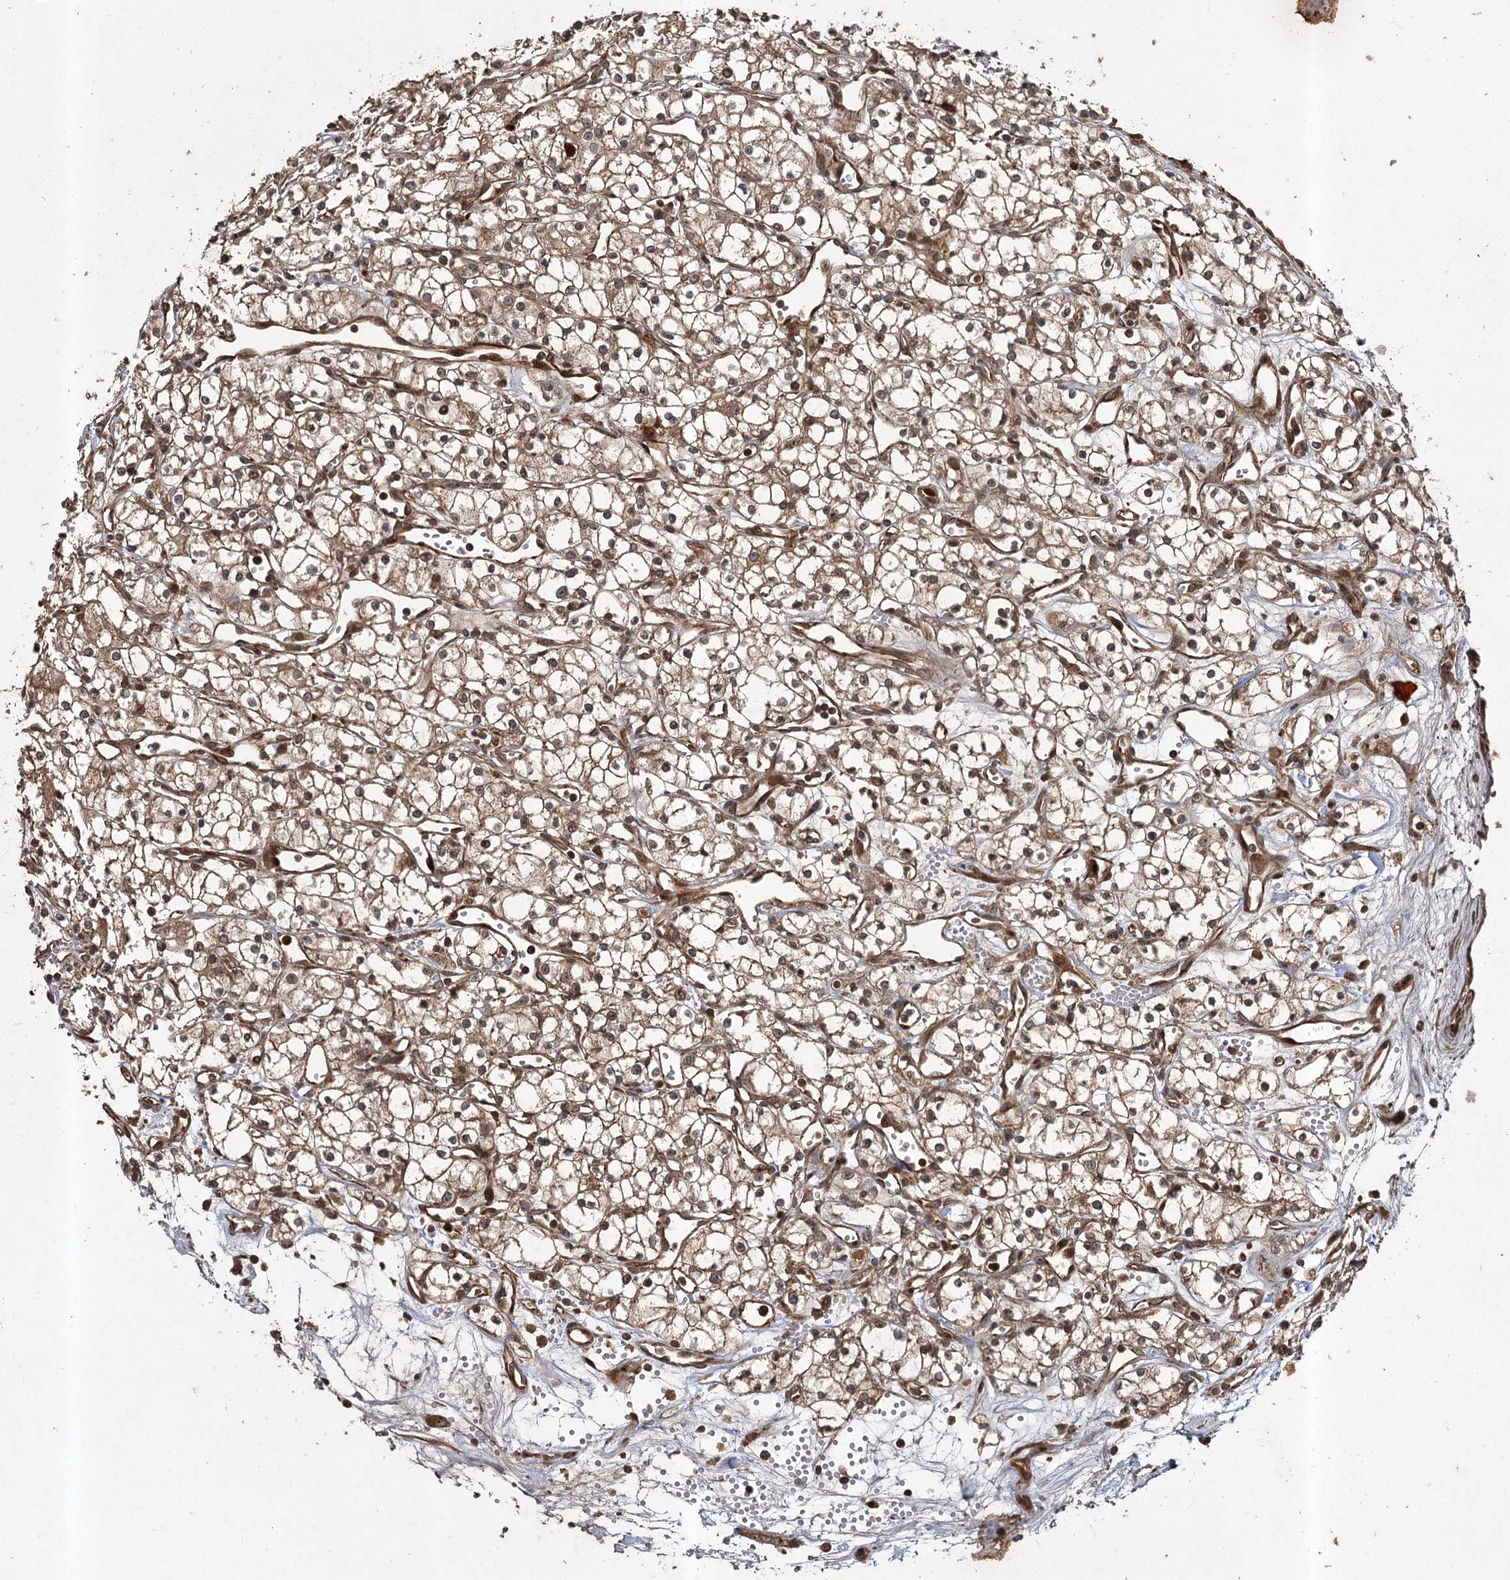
{"staining": {"intensity": "moderate", "quantity": ">75%", "location": "cytoplasmic/membranous,nuclear"}, "tissue": "renal cancer", "cell_type": "Tumor cells", "image_type": "cancer", "snomed": [{"axis": "morphology", "description": "Adenocarcinoma, NOS"}, {"axis": "topography", "description": "Kidney"}], "caption": "Immunohistochemical staining of human renal cancer shows moderate cytoplasmic/membranous and nuclear protein expression in approximately >75% of tumor cells.", "gene": "RPAP3", "patient": {"sex": "male", "age": 59}}